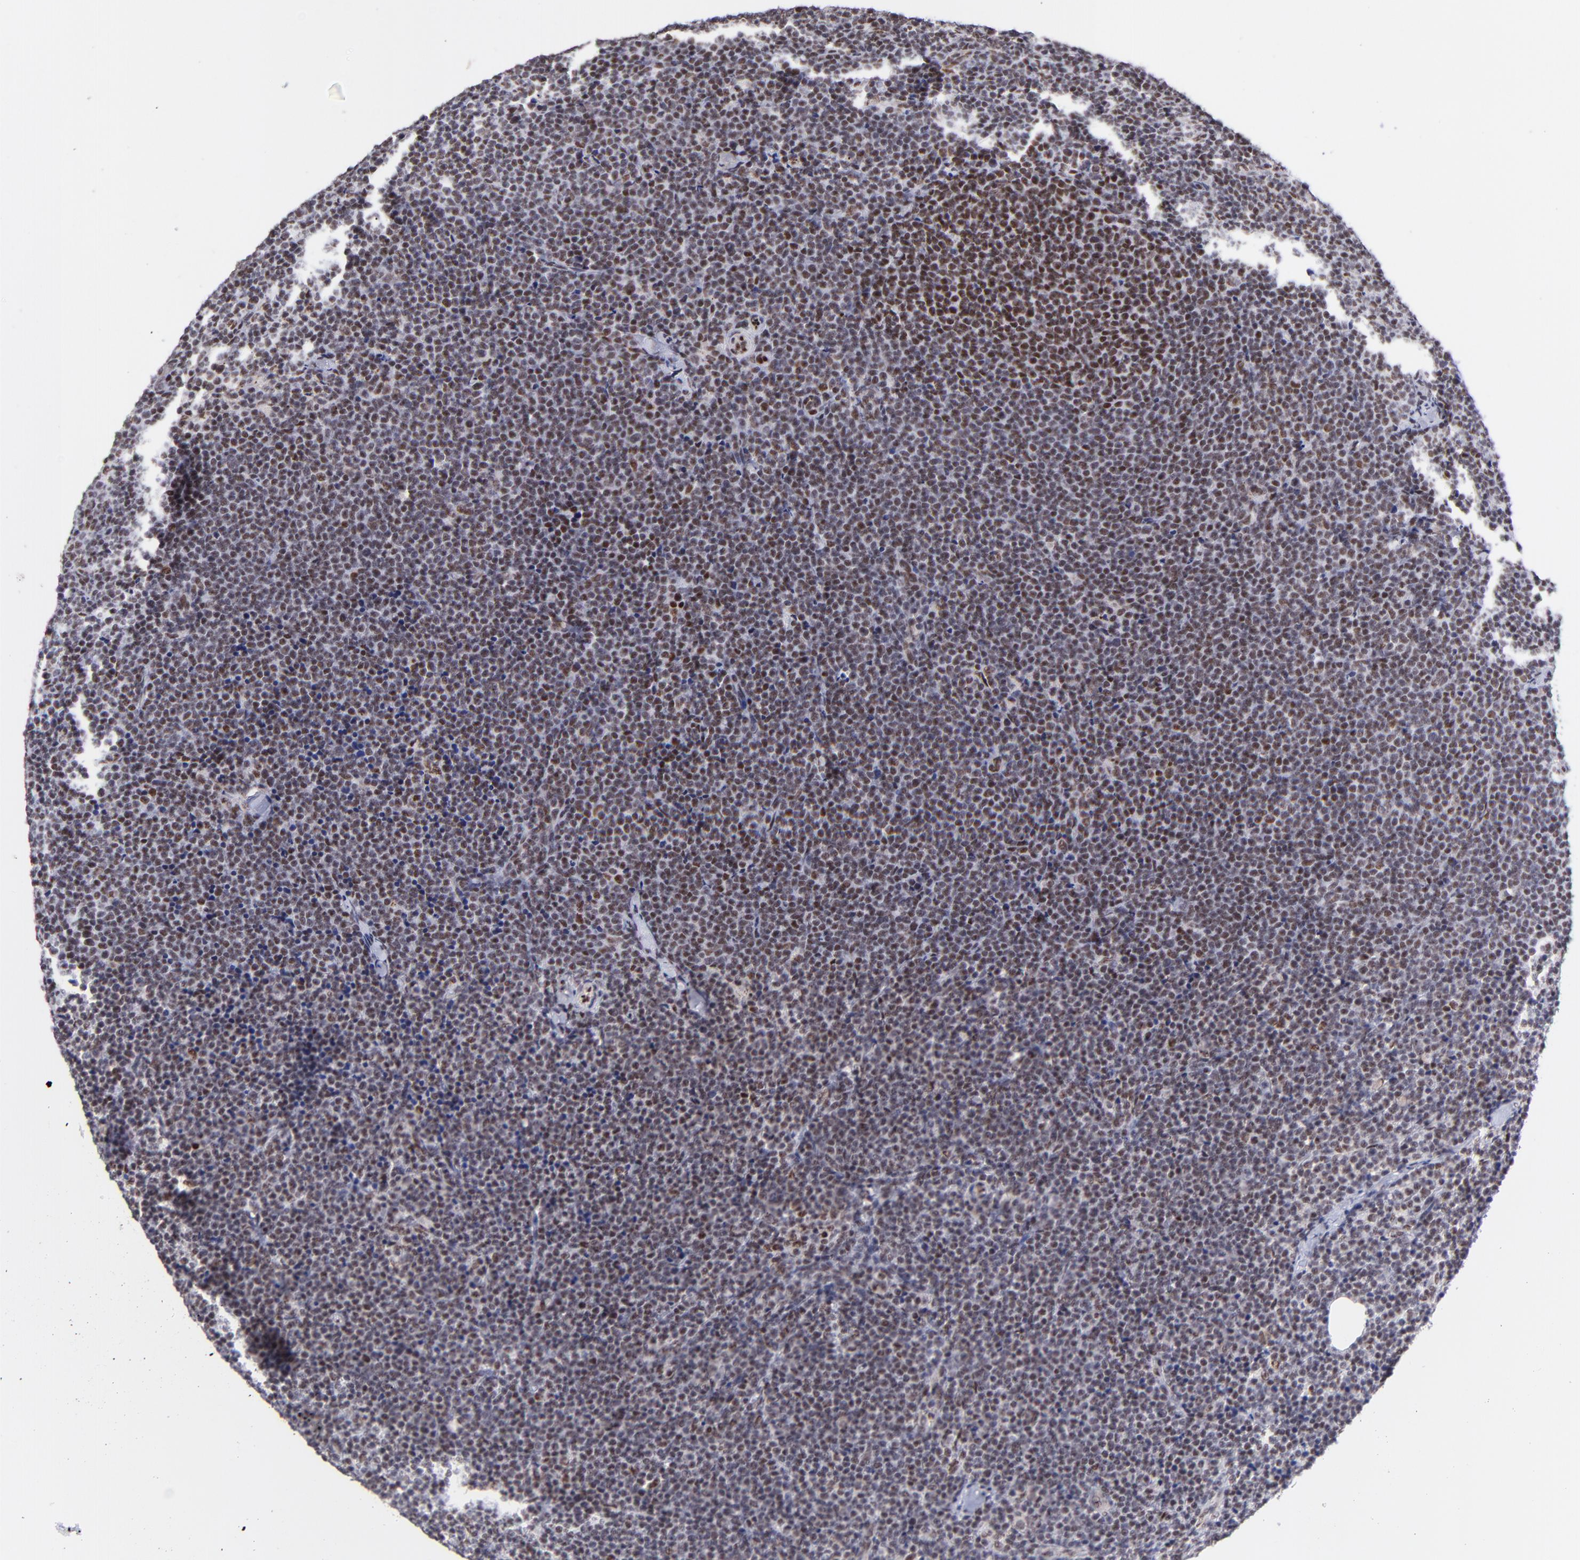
{"staining": {"intensity": "moderate", "quantity": ">75%", "location": "nuclear"}, "tissue": "lymphoma", "cell_type": "Tumor cells", "image_type": "cancer", "snomed": [{"axis": "morphology", "description": "Malignant lymphoma, non-Hodgkin's type, High grade"}, {"axis": "topography", "description": "Lymph node"}], "caption": "High-grade malignant lymphoma, non-Hodgkin's type stained with DAB immunohistochemistry (IHC) displays medium levels of moderate nuclear staining in approximately >75% of tumor cells. (brown staining indicates protein expression, while blue staining denotes nuclei).", "gene": "MIDEAS", "patient": {"sex": "female", "age": 58}}